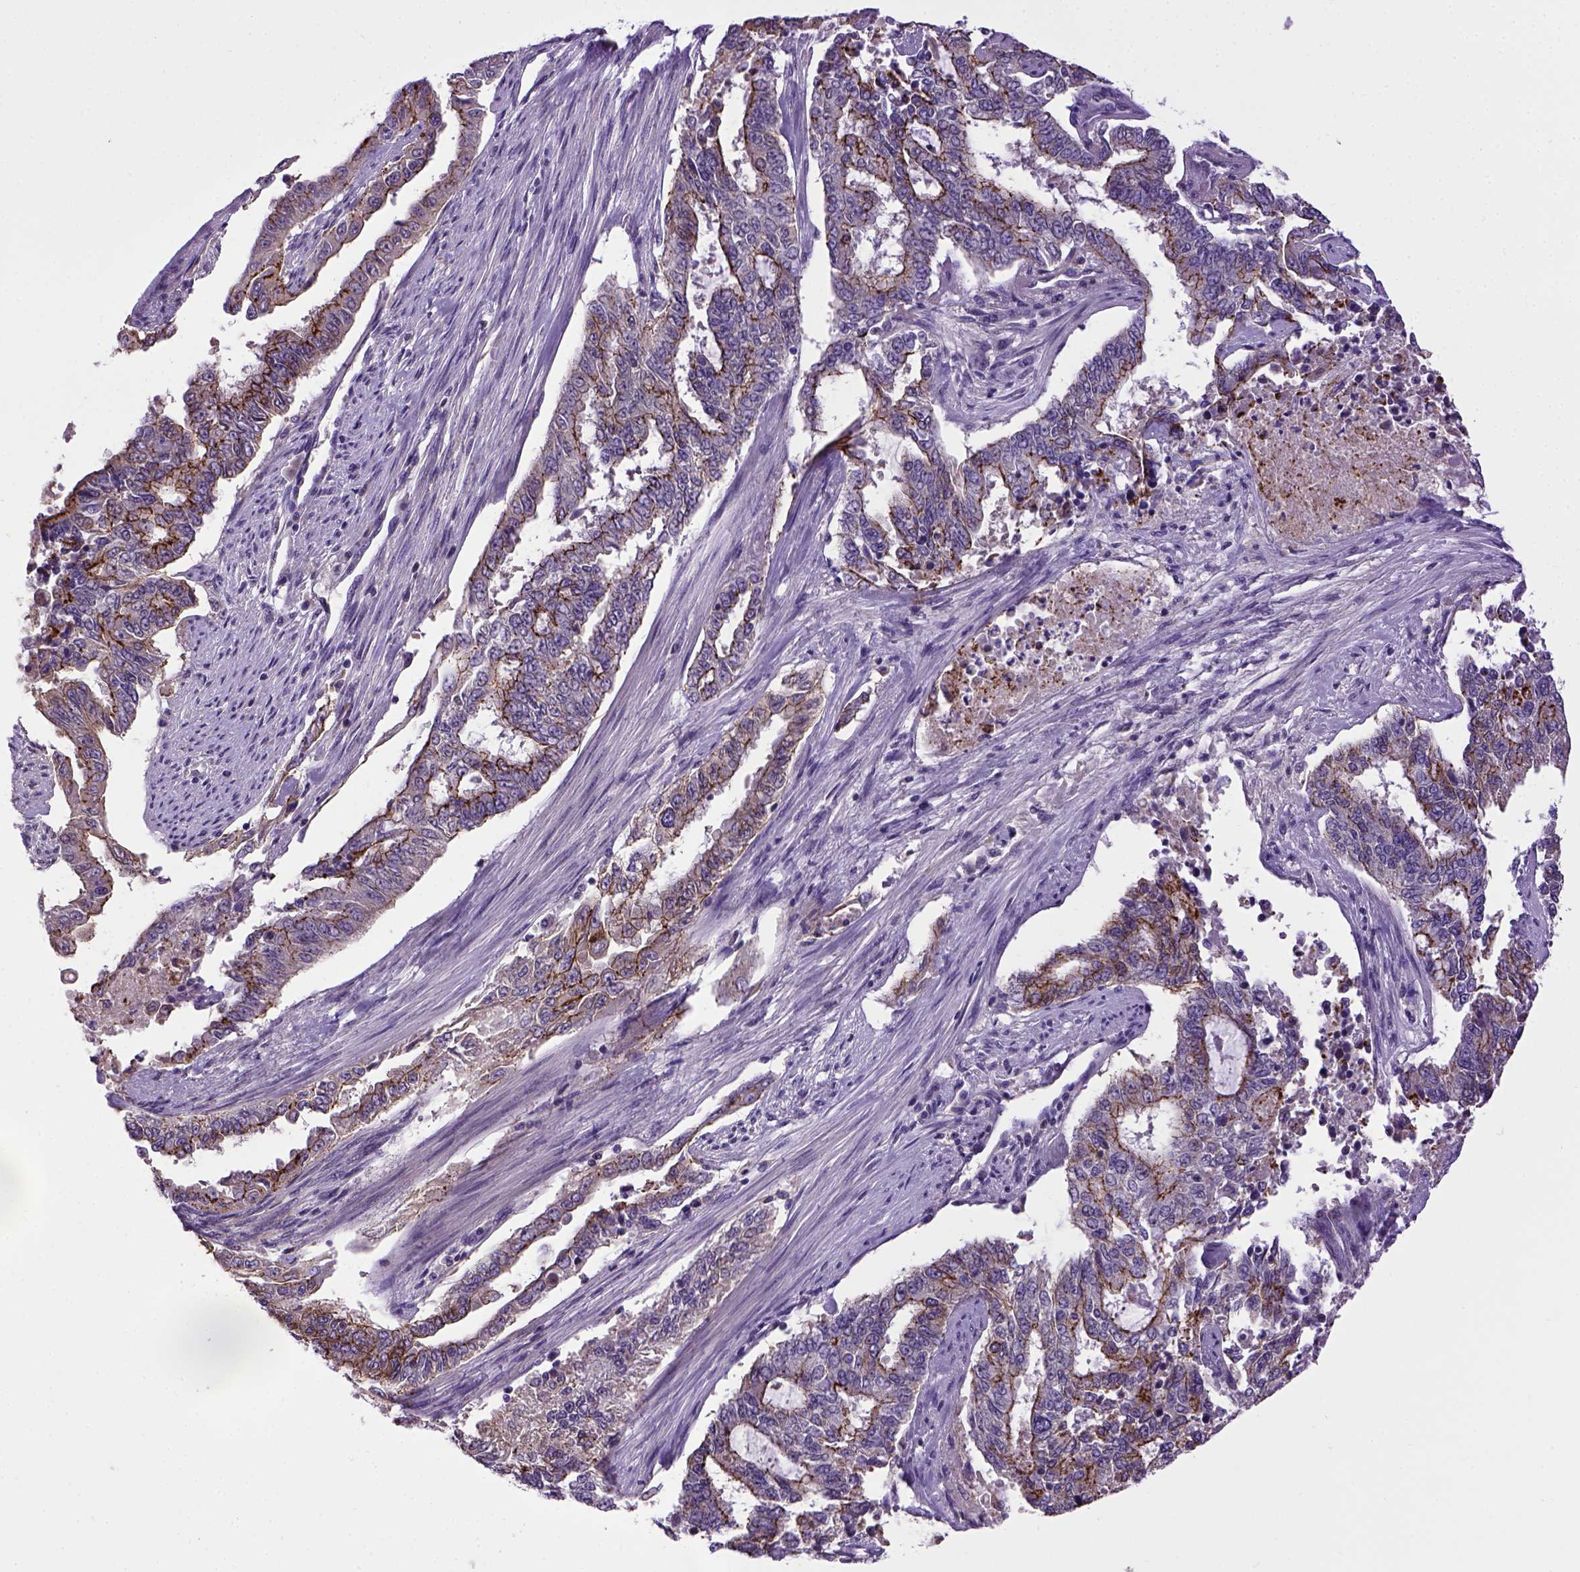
{"staining": {"intensity": "strong", "quantity": "25%-75%", "location": "cytoplasmic/membranous"}, "tissue": "endometrial cancer", "cell_type": "Tumor cells", "image_type": "cancer", "snomed": [{"axis": "morphology", "description": "Adenocarcinoma, NOS"}, {"axis": "topography", "description": "Uterus"}], "caption": "Protein staining shows strong cytoplasmic/membranous positivity in about 25%-75% of tumor cells in endometrial cancer.", "gene": "CDH1", "patient": {"sex": "female", "age": 59}}